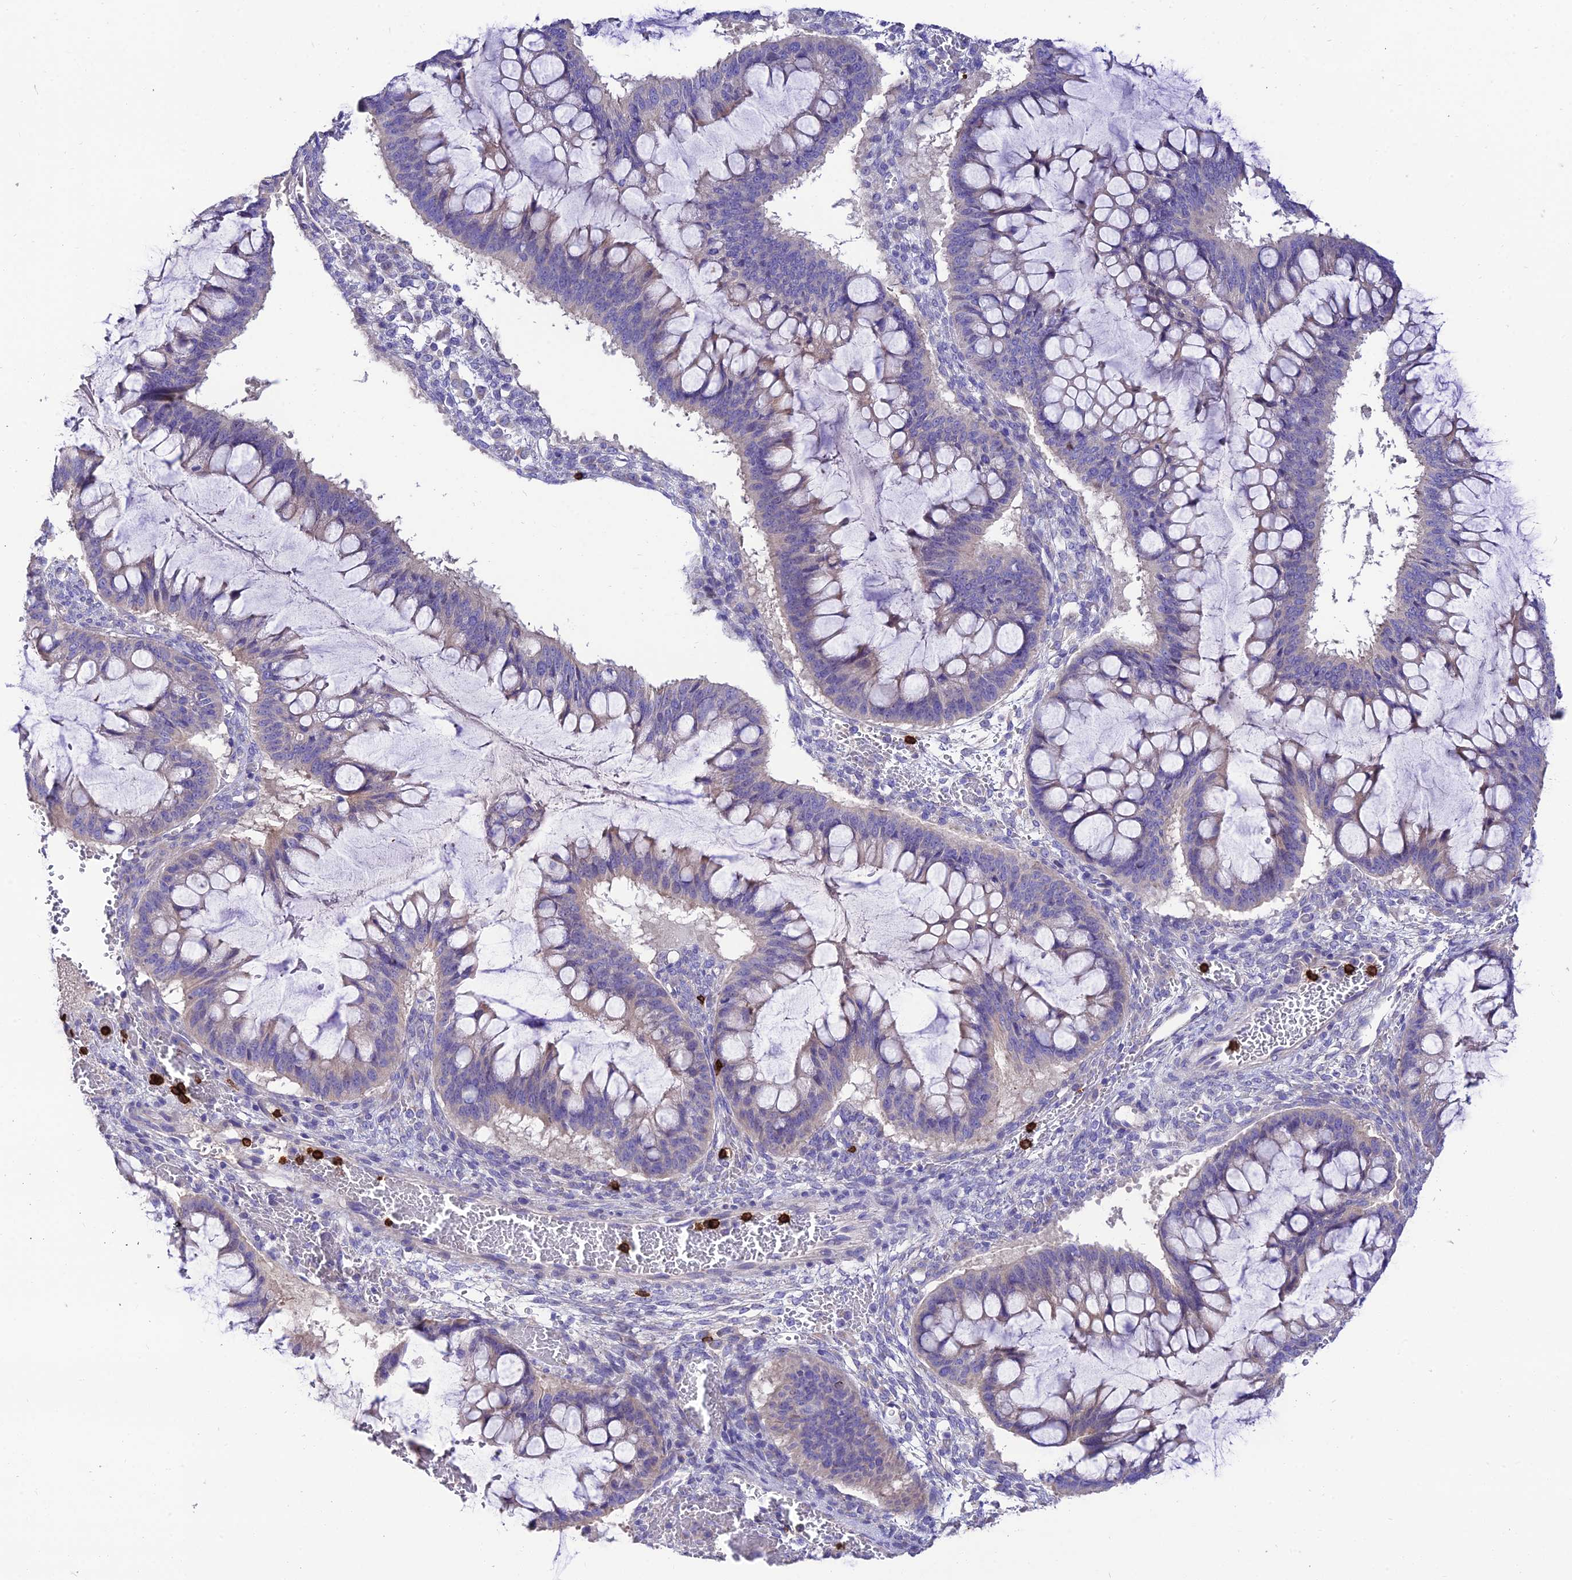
{"staining": {"intensity": "negative", "quantity": "none", "location": "none"}, "tissue": "ovarian cancer", "cell_type": "Tumor cells", "image_type": "cancer", "snomed": [{"axis": "morphology", "description": "Cystadenocarcinoma, mucinous, NOS"}, {"axis": "topography", "description": "Ovary"}], "caption": "This micrograph is of ovarian cancer stained with immunohistochemistry to label a protein in brown with the nuclei are counter-stained blue. There is no positivity in tumor cells.", "gene": "PTPRCAP", "patient": {"sex": "female", "age": 73}}